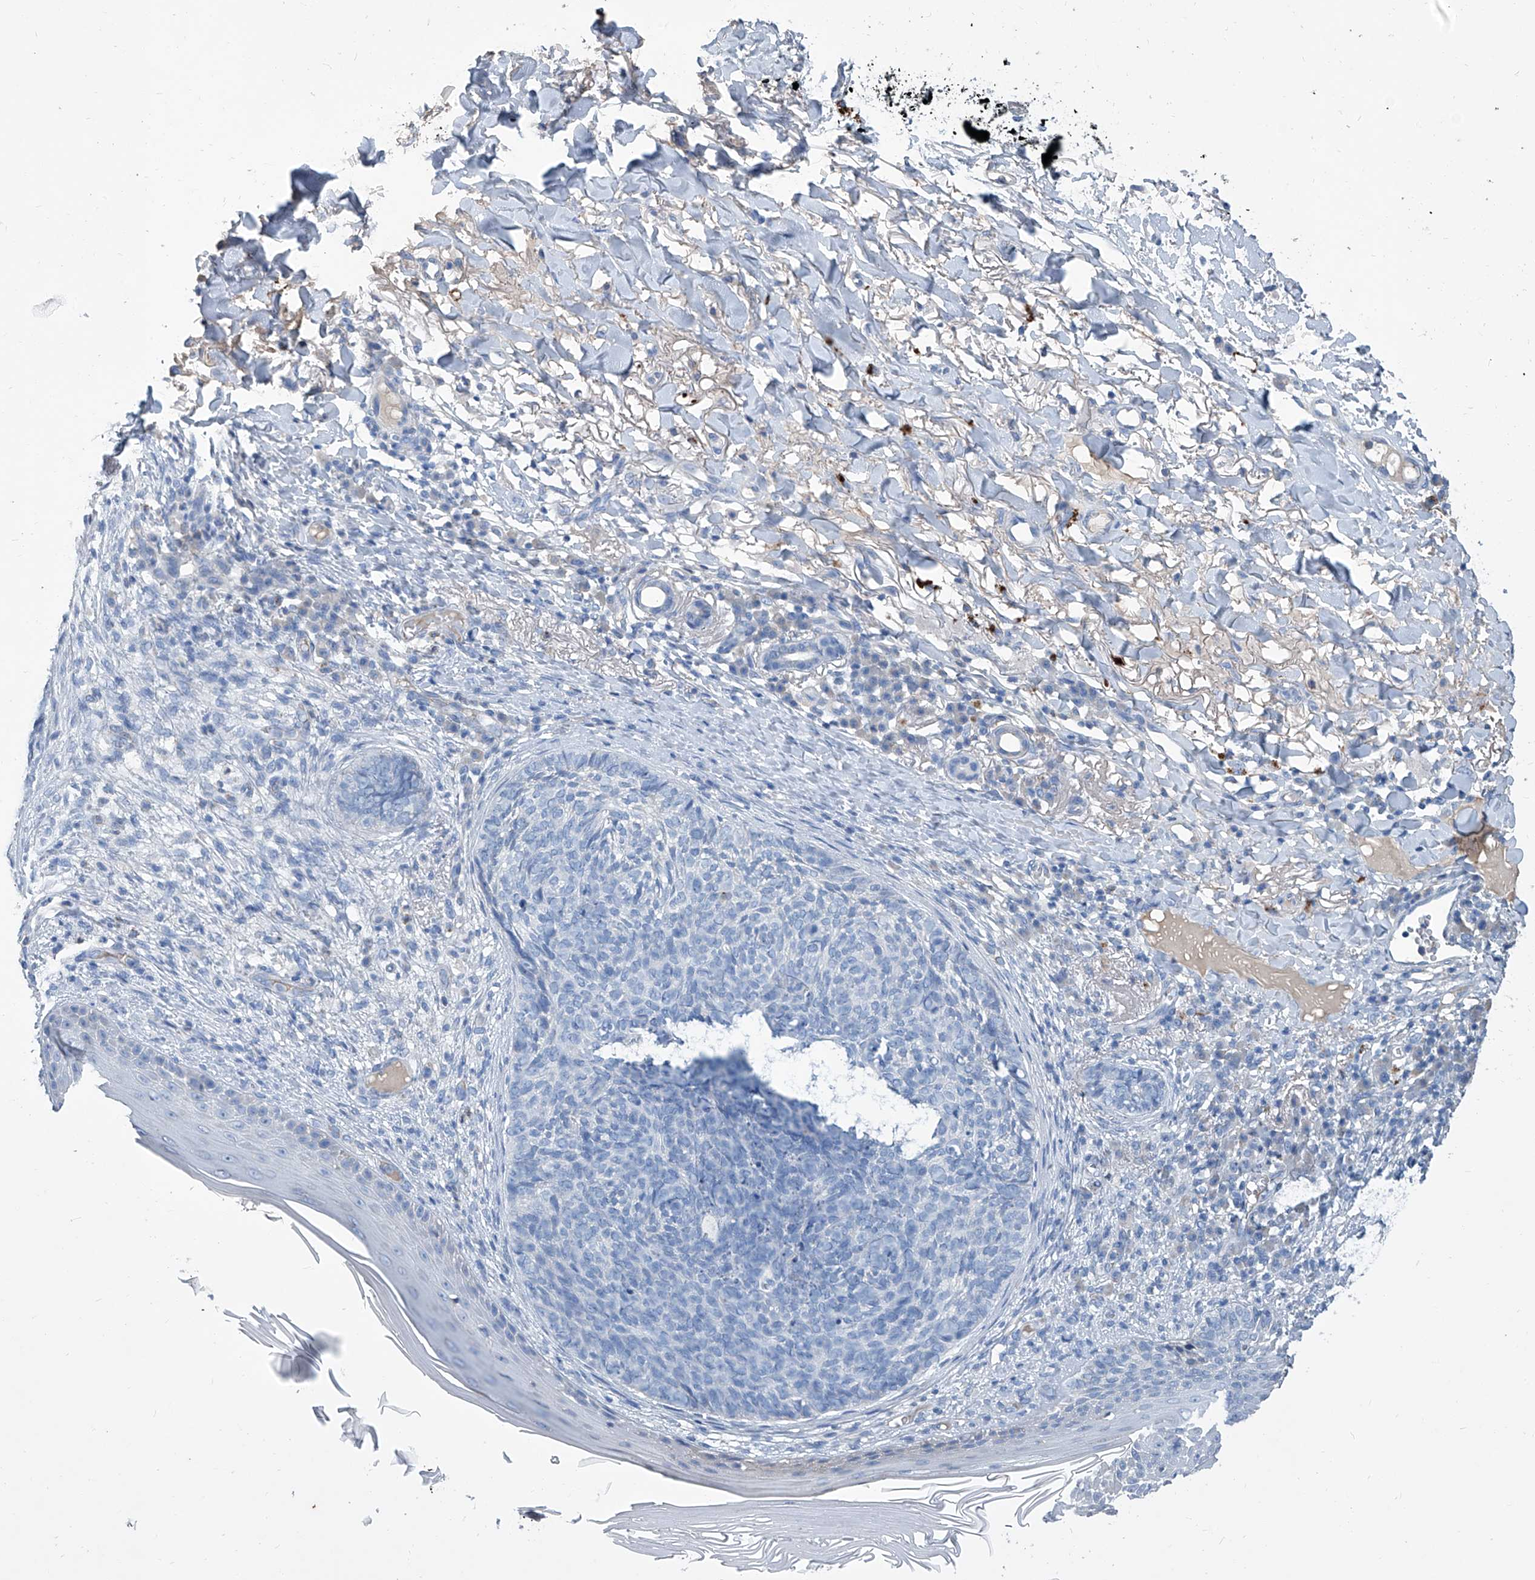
{"staining": {"intensity": "negative", "quantity": "none", "location": "none"}, "tissue": "skin cancer", "cell_type": "Tumor cells", "image_type": "cancer", "snomed": [{"axis": "morphology", "description": "Basal cell carcinoma"}, {"axis": "topography", "description": "Skin"}], "caption": "Micrograph shows no protein expression in tumor cells of skin cancer tissue.", "gene": "MTARC1", "patient": {"sex": "male", "age": 85}}